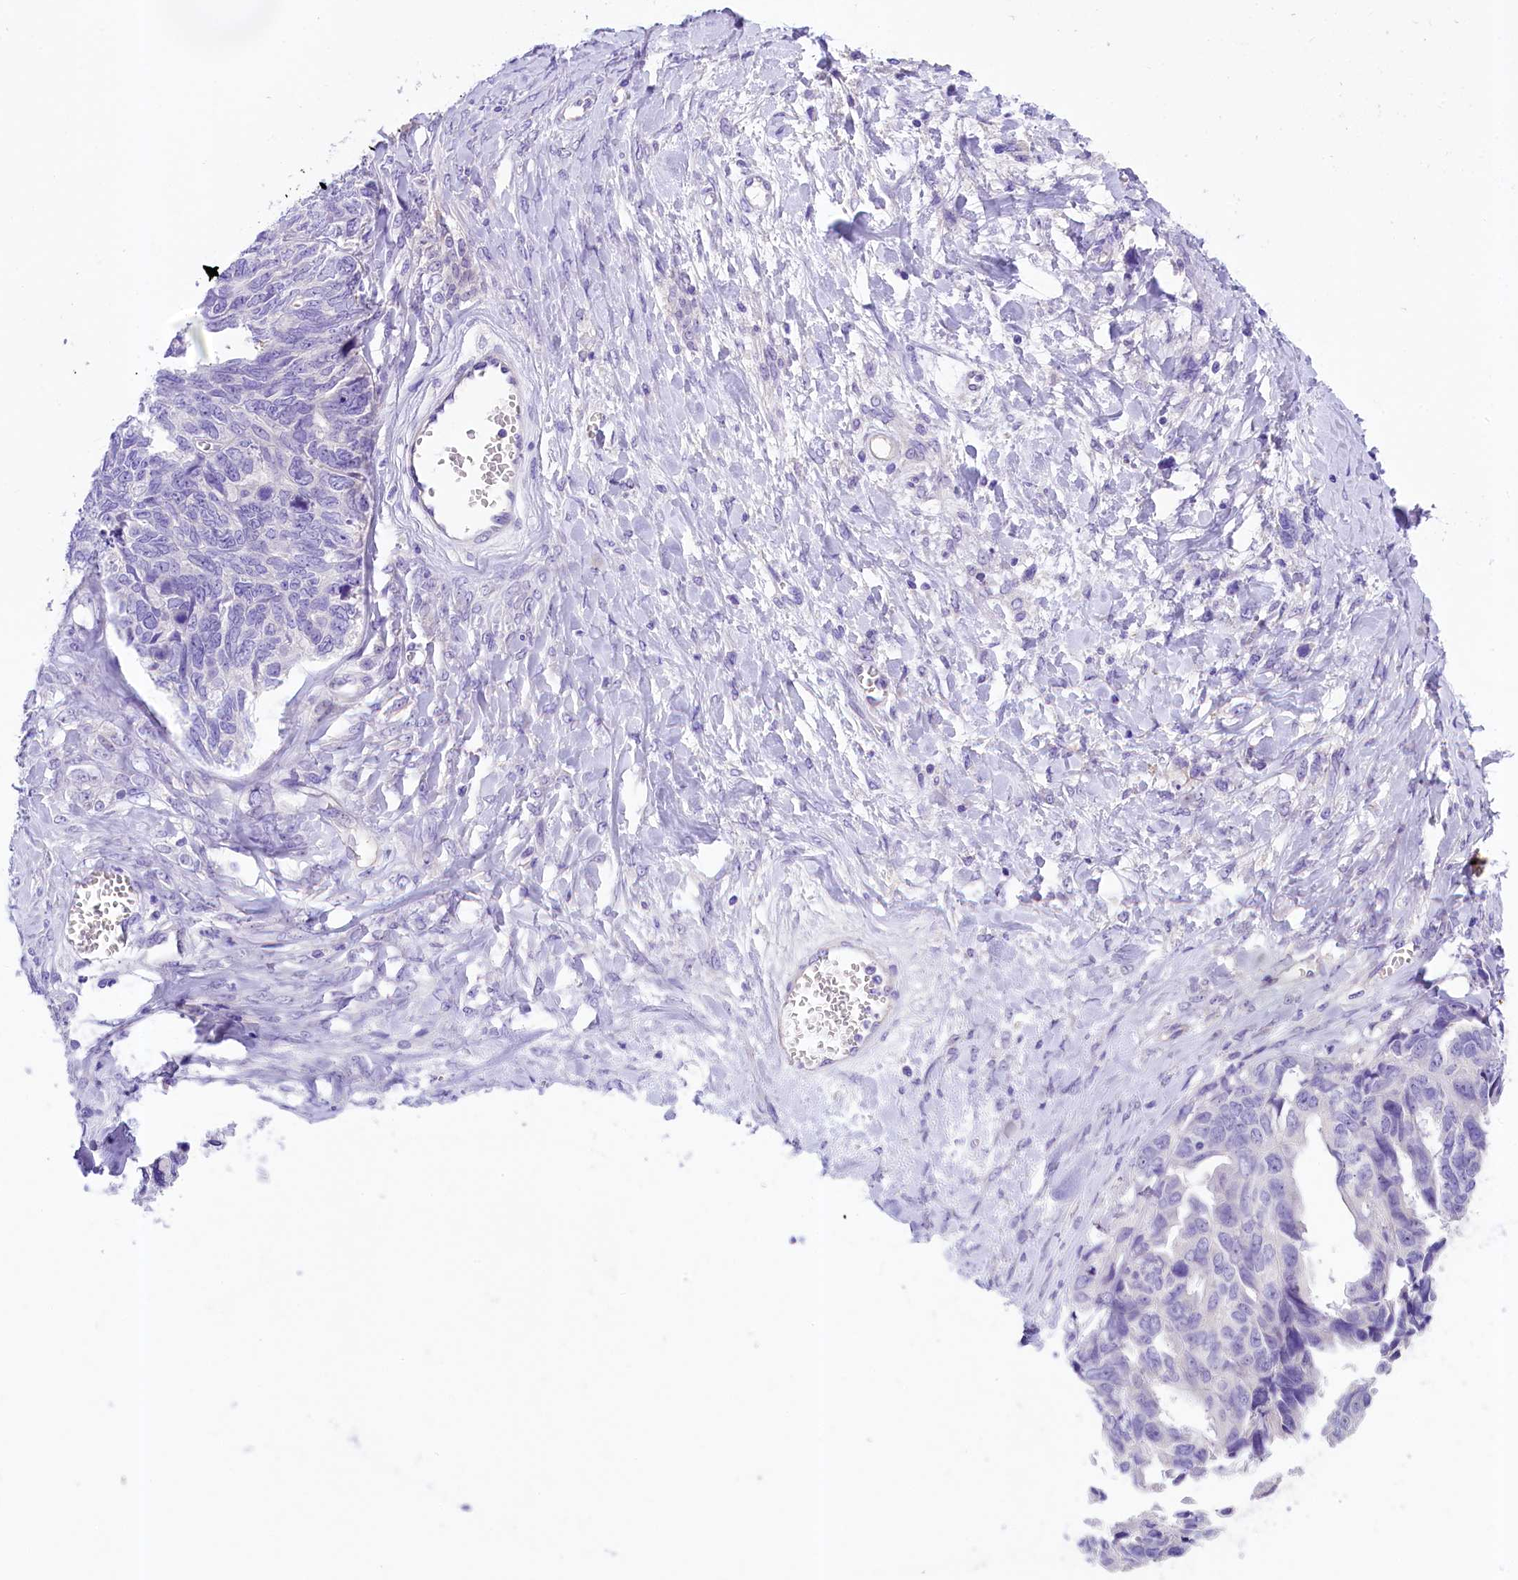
{"staining": {"intensity": "negative", "quantity": "none", "location": "none"}, "tissue": "ovarian cancer", "cell_type": "Tumor cells", "image_type": "cancer", "snomed": [{"axis": "morphology", "description": "Cystadenocarcinoma, serous, NOS"}, {"axis": "topography", "description": "Ovary"}], "caption": "An image of human ovarian serous cystadenocarcinoma is negative for staining in tumor cells.", "gene": "UBXN6", "patient": {"sex": "female", "age": 79}}